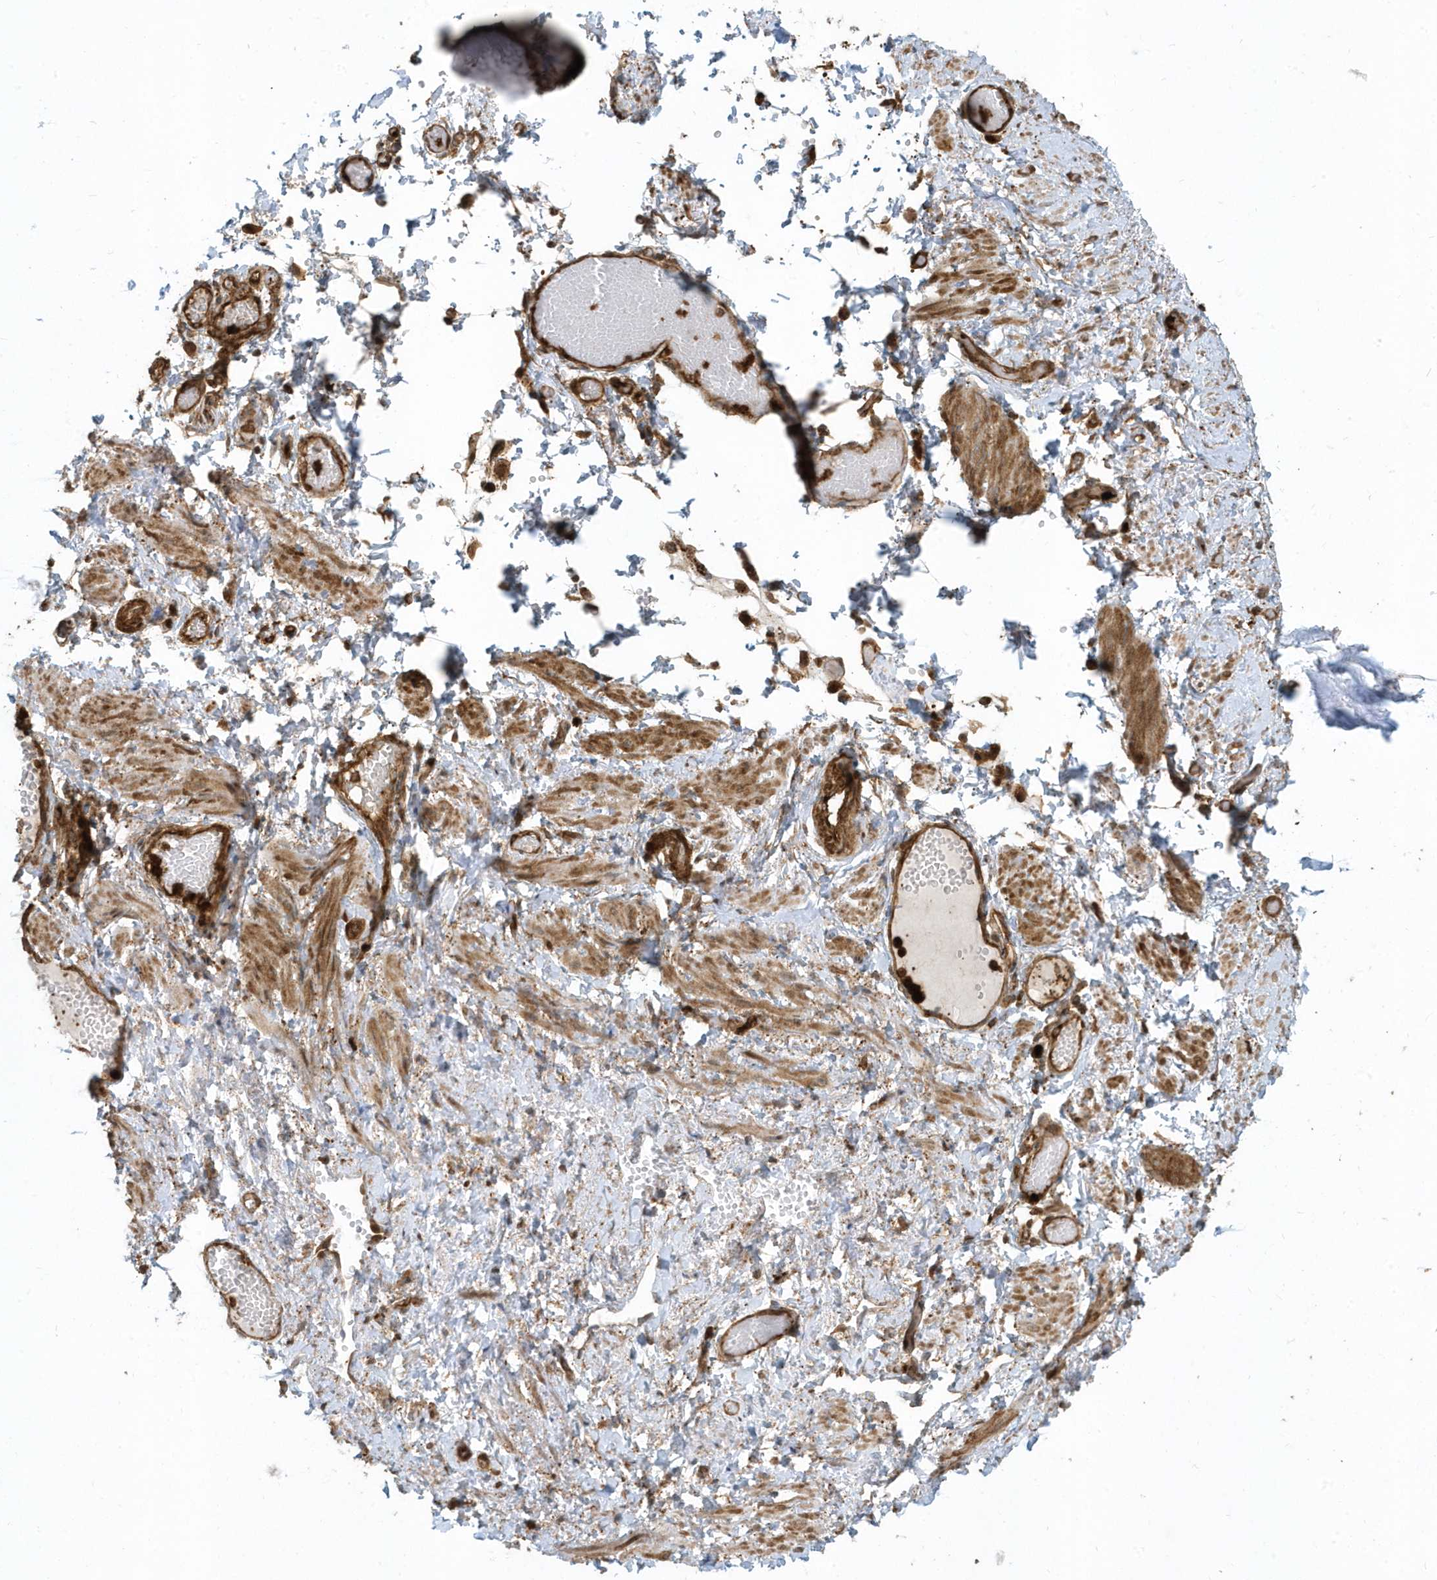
{"staining": {"intensity": "negative", "quantity": "none", "location": "none"}, "tissue": "adipose tissue", "cell_type": "Adipocytes", "image_type": "normal", "snomed": [{"axis": "morphology", "description": "Normal tissue, NOS"}, {"axis": "topography", "description": "Smooth muscle"}, {"axis": "topography", "description": "Peripheral nerve tissue"}], "caption": "IHC of benign adipose tissue reveals no staining in adipocytes. (DAB immunohistochemistry with hematoxylin counter stain).", "gene": "CLCN6", "patient": {"sex": "female", "age": 39}}